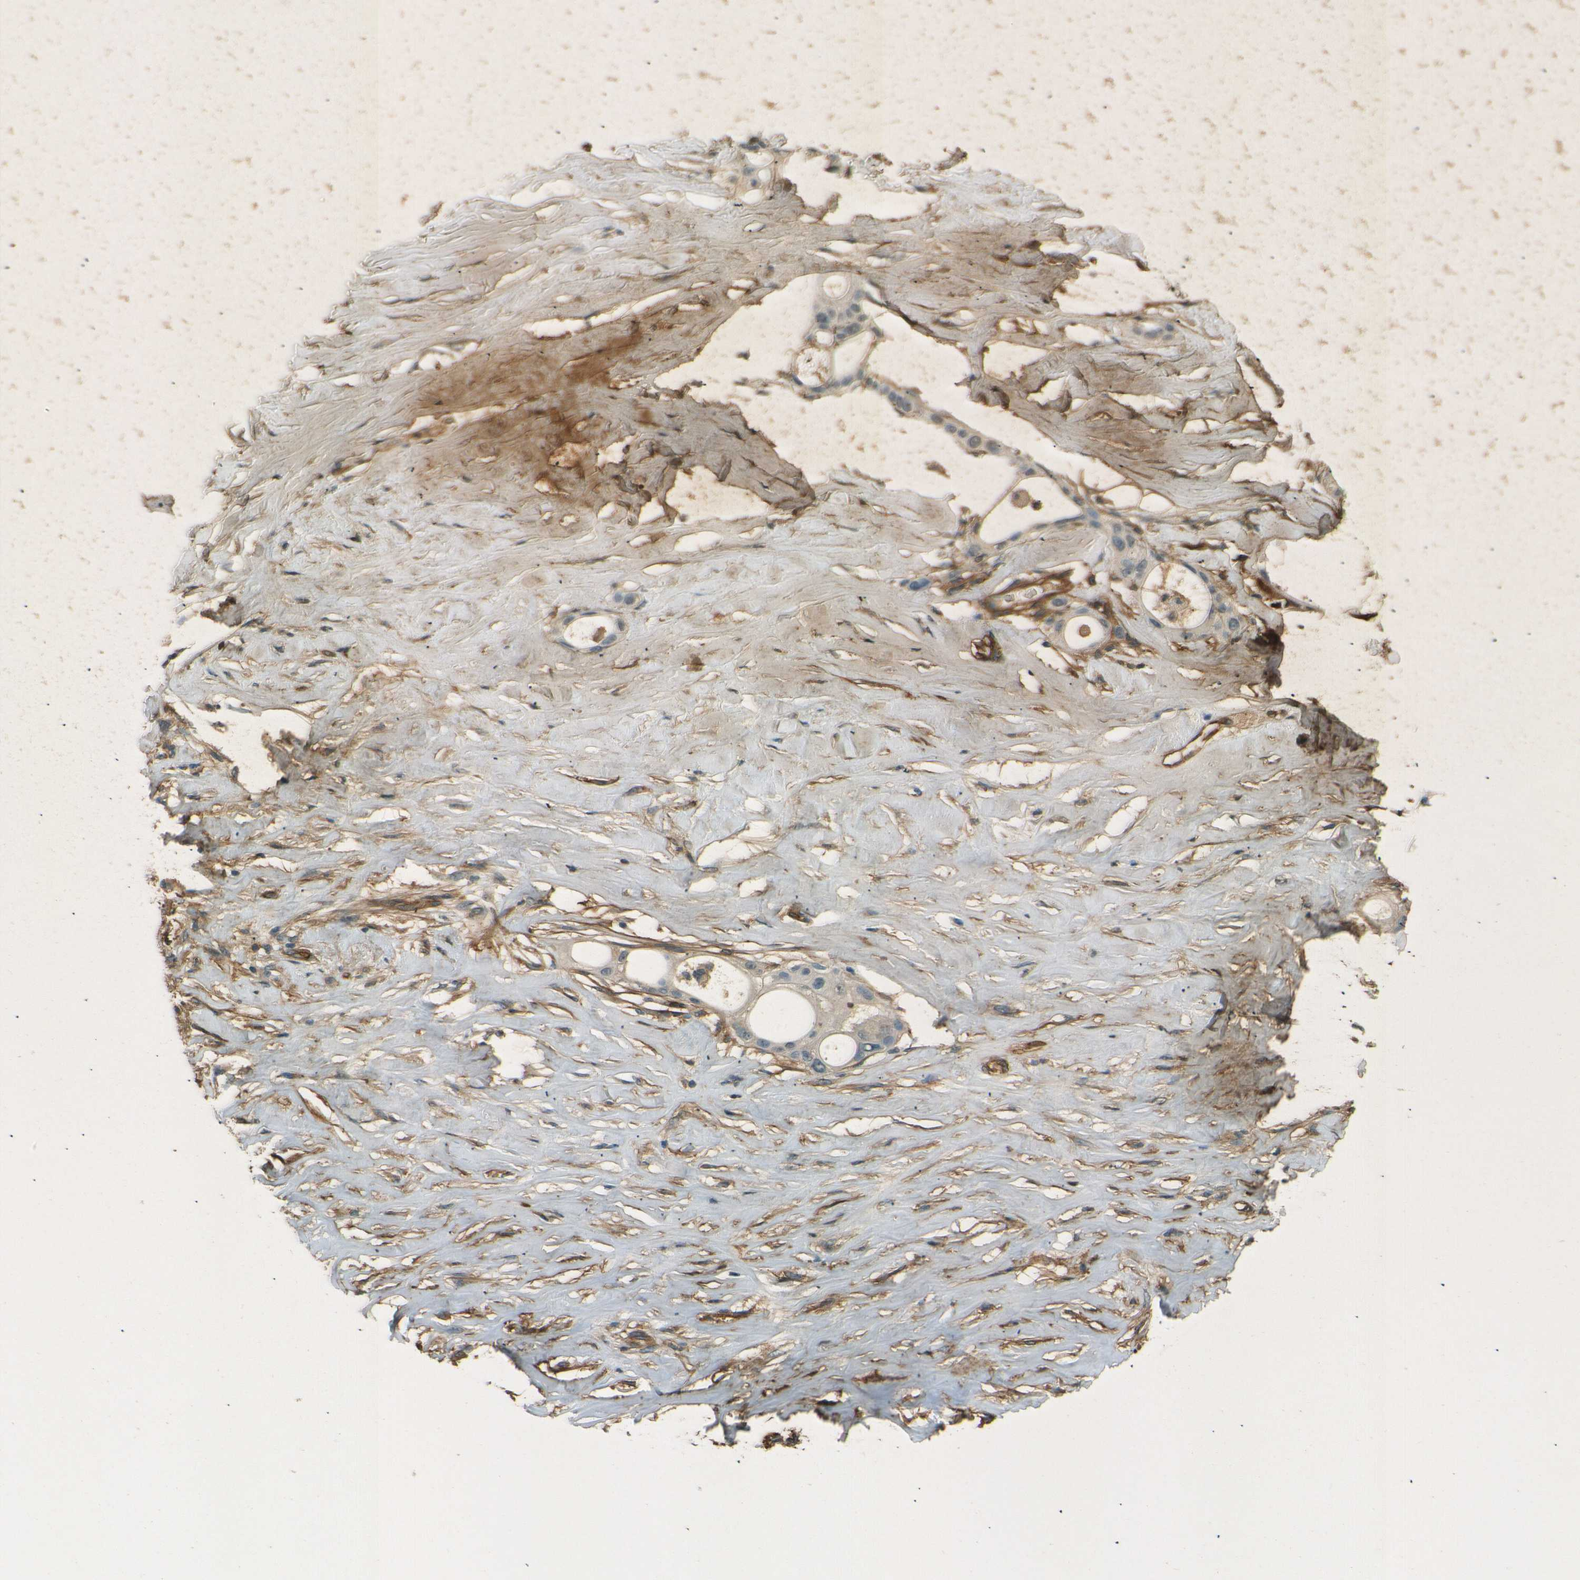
{"staining": {"intensity": "weak", "quantity": "25%-75%", "location": "cytoplasmic/membranous"}, "tissue": "liver cancer", "cell_type": "Tumor cells", "image_type": "cancer", "snomed": [{"axis": "morphology", "description": "Cholangiocarcinoma"}, {"axis": "topography", "description": "Liver"}], "caption": "The photomicrograph demonstrates staining of liver cancer, revealing weak cytoplasmic/membranous protein positivity (brown color) within tumor cells.", "gene": "ENTPD1", "patient": {"sex": "female", "age": 67}}